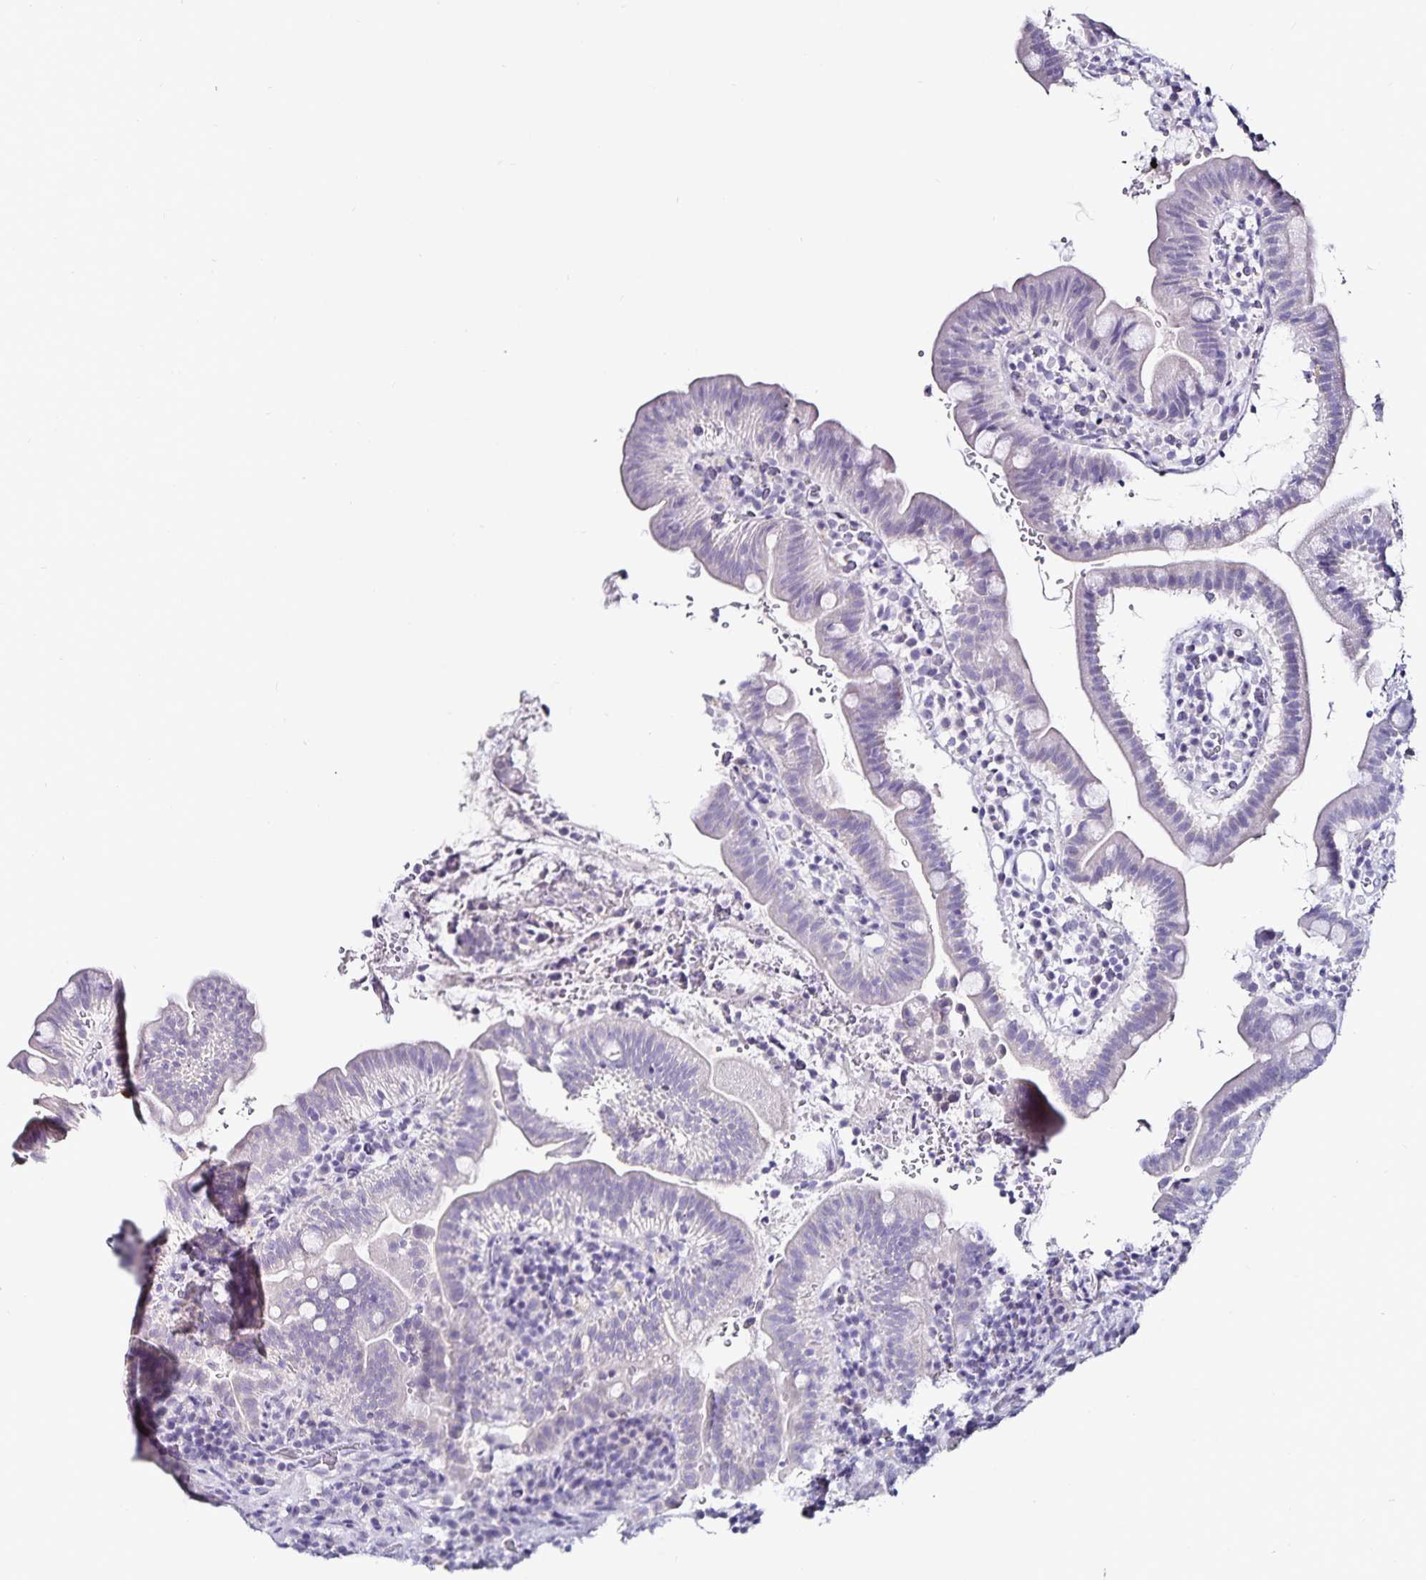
{"staining": {"intensity": "negative", "quantity": "none", "location": "none"}, "tissue": "small intestine", "cell_type": "Glandular cells", "image_type": "normal", "snomed": [{"axis": "morphology", "description": "Normal tissue, NOS"}, {"axis": "topography", "description": "Small intestine"}], "caption": "Unremarkable small intestine was stained to show a protein in brown. There is no significant positivity in glandular cells. (Immunohistochemistry (ihc), brightfield microscopy, high magnification).", "gene": "TTR", "patient": {"sex": "male", "age": 26}}